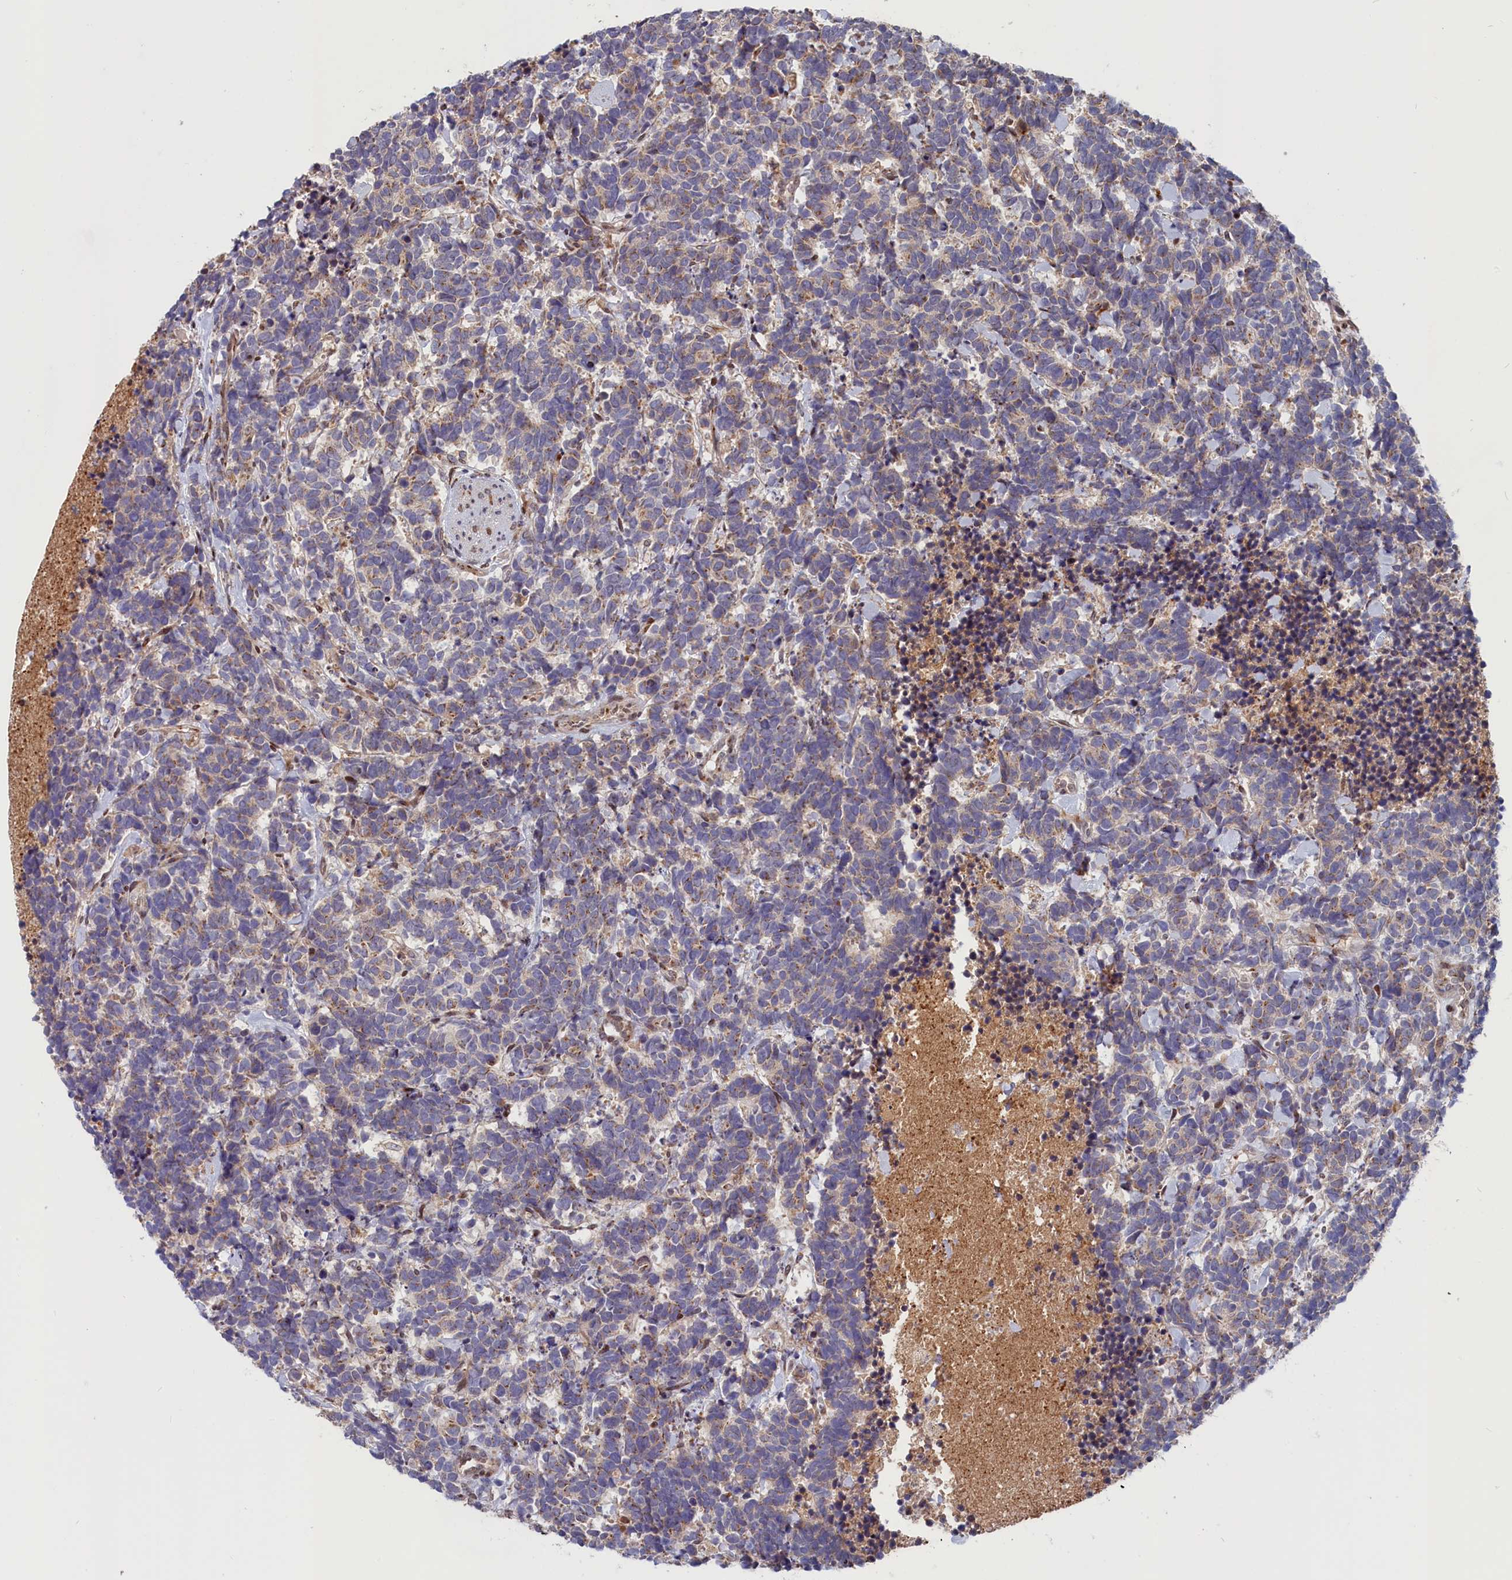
{"staining": {"intensity": "weak", "quantity": "<25%", "location": "cytoplasmic/membranous"}, "tissue": "carcinoid", "cell_type": "Tumor cells", "image_type": "cancer", "snomed": [{"axis": "morphology", "description": "Carcinoma, NOS"}, {"axis": "morphology", "description": "Carcinoid, malignant, NOS"}, {"axis": "topography", "description": "Prostate"}], "caption": "The micrograph reveals no significant staining in tumor cells of carcinoid. (Stains: DAB immunohistochemistry with hematoxylin counter stain, Microscopy: brightfield microscopy at high magnification).", "gene": "CHST12", "patient": {"sex": "male", "age": 57}}